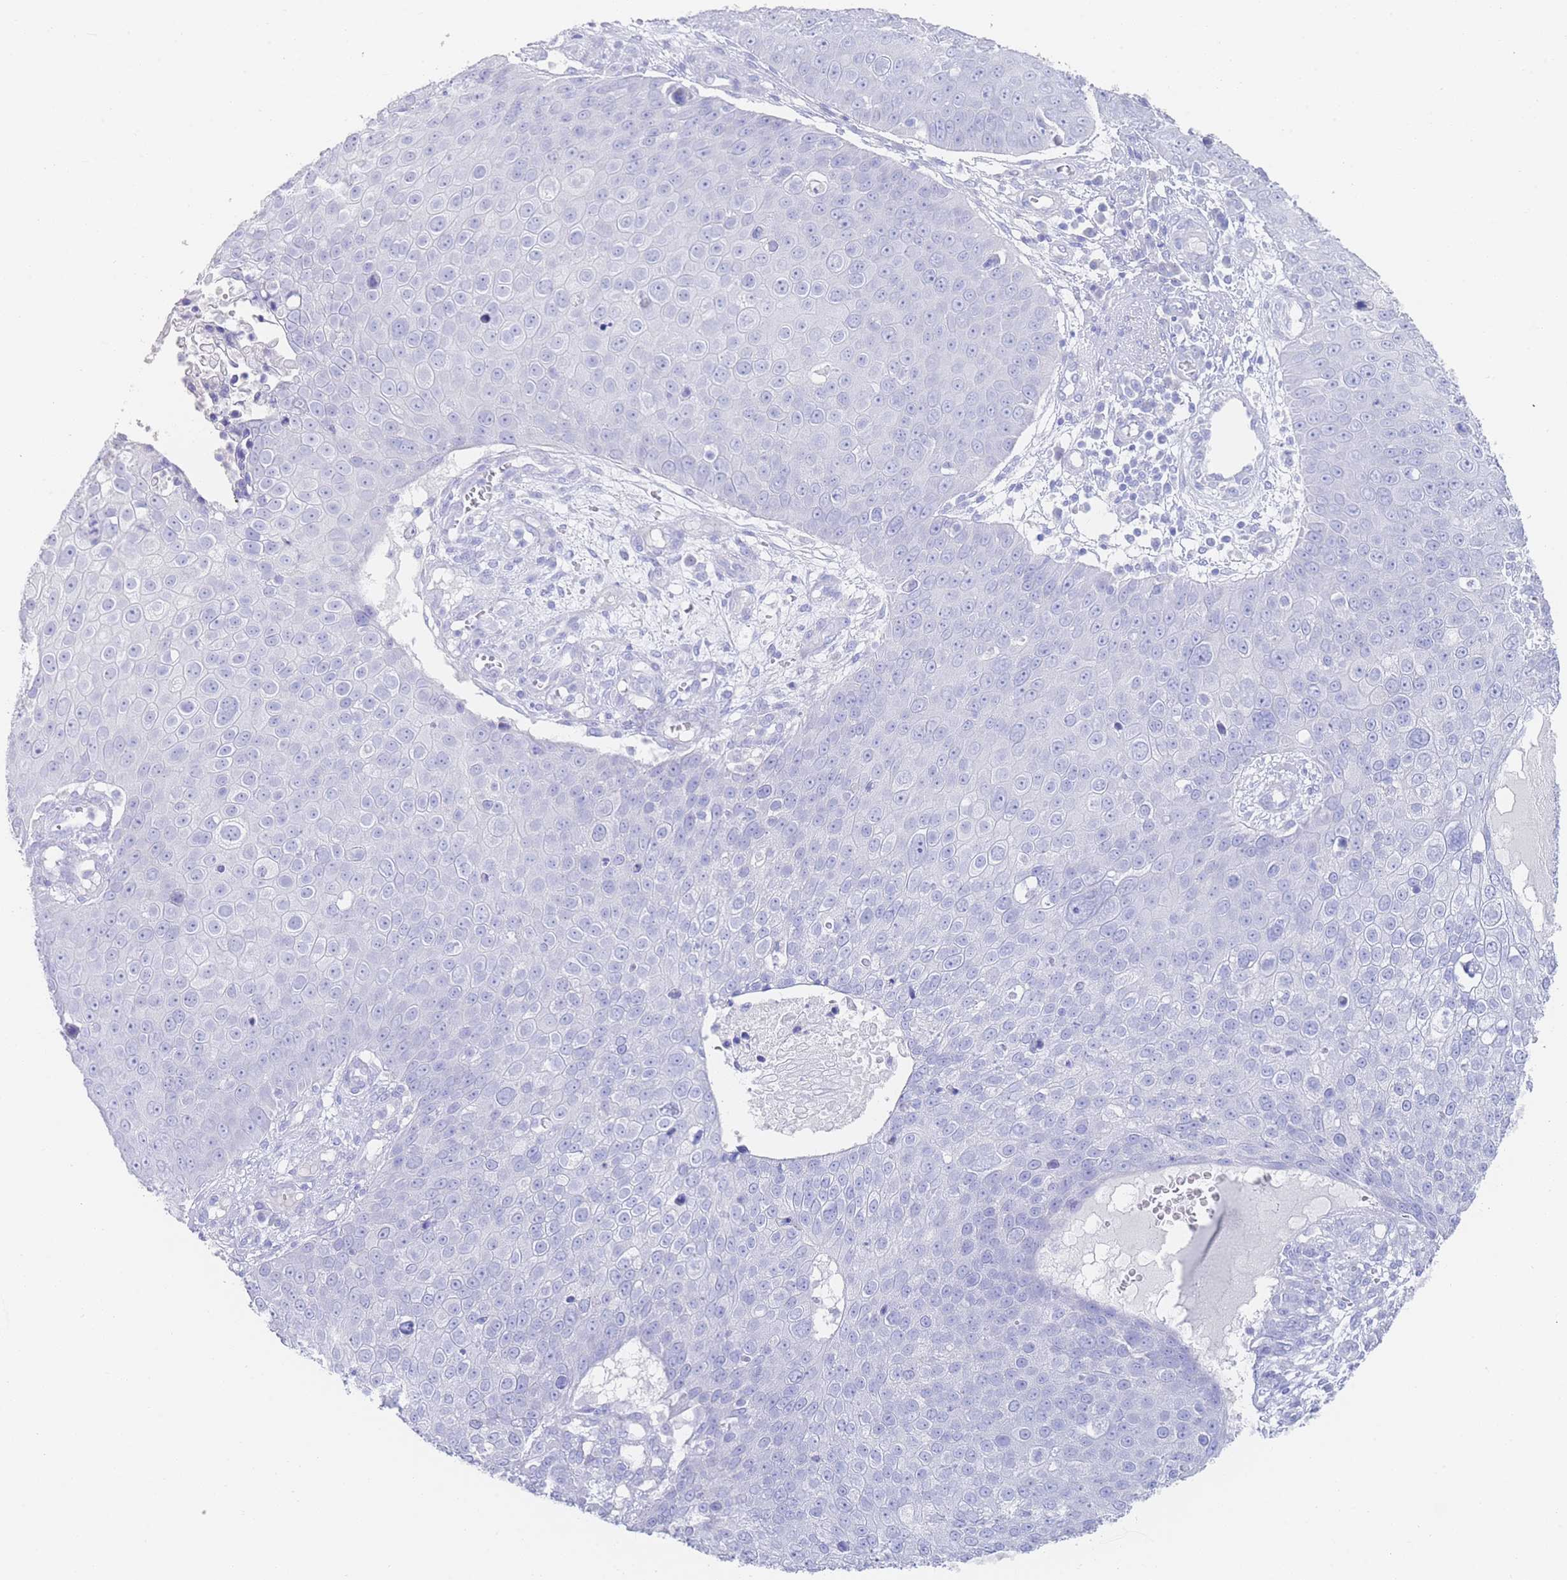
{"staining": {"intensity": "negative", "quantity": "none", "location": "none"}, "tissue": "skin cancer", "cell_type": "Tumor cells", "image_type": "cancer", "snomed": [{"axis": "morphology", "description": "Squamous cell carcinoma, NOS"}, {"axis": "topography", "description": "Skin"}], "caption": "This is an immunohistochemistry histopathology image of skin squamous cell carcinoma. There is no positivity in tumor cells.", "gene": "LRRC37A", "patient": {"sex": "male", "age": 71}}